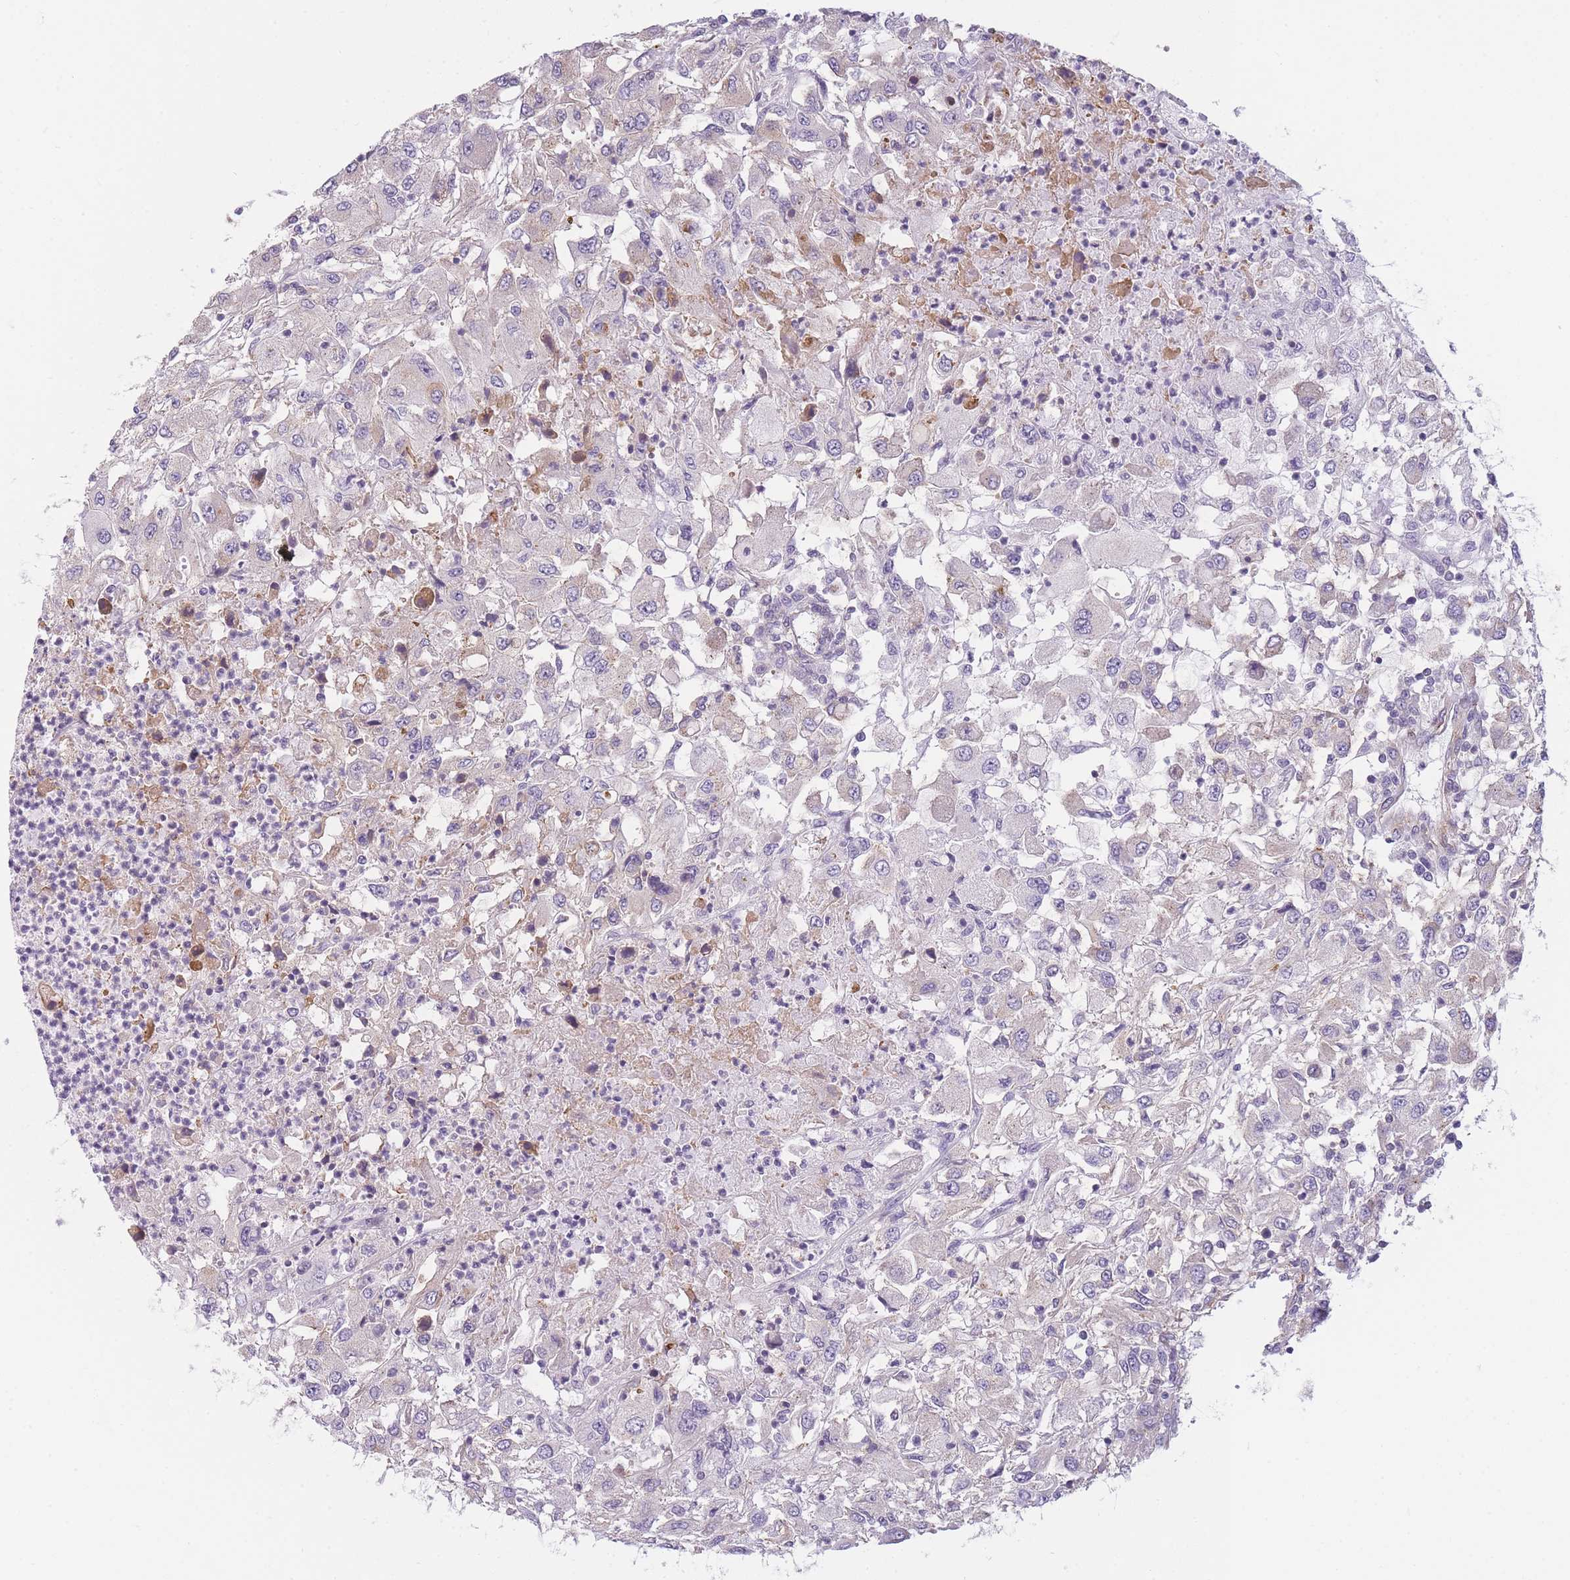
{"staining": {"intensity": "negative", "quantity": "none", "location": "none"}, "tissue": "renal cancer", "cell_type": "Tumor cells", "image_type": "cancer", "snomed": [{"axis": "morphology", "description": "Adenocarcinoma, NOS"}, {"axis": "topography", "description": "Kidney"}], "caption": "Renal adenocarcinoma was stained to show a protein in brown. There is no significant staining in tumor cells.", "gene": "SLC7A6", "patient": {"sex": "female", "age": 67}}